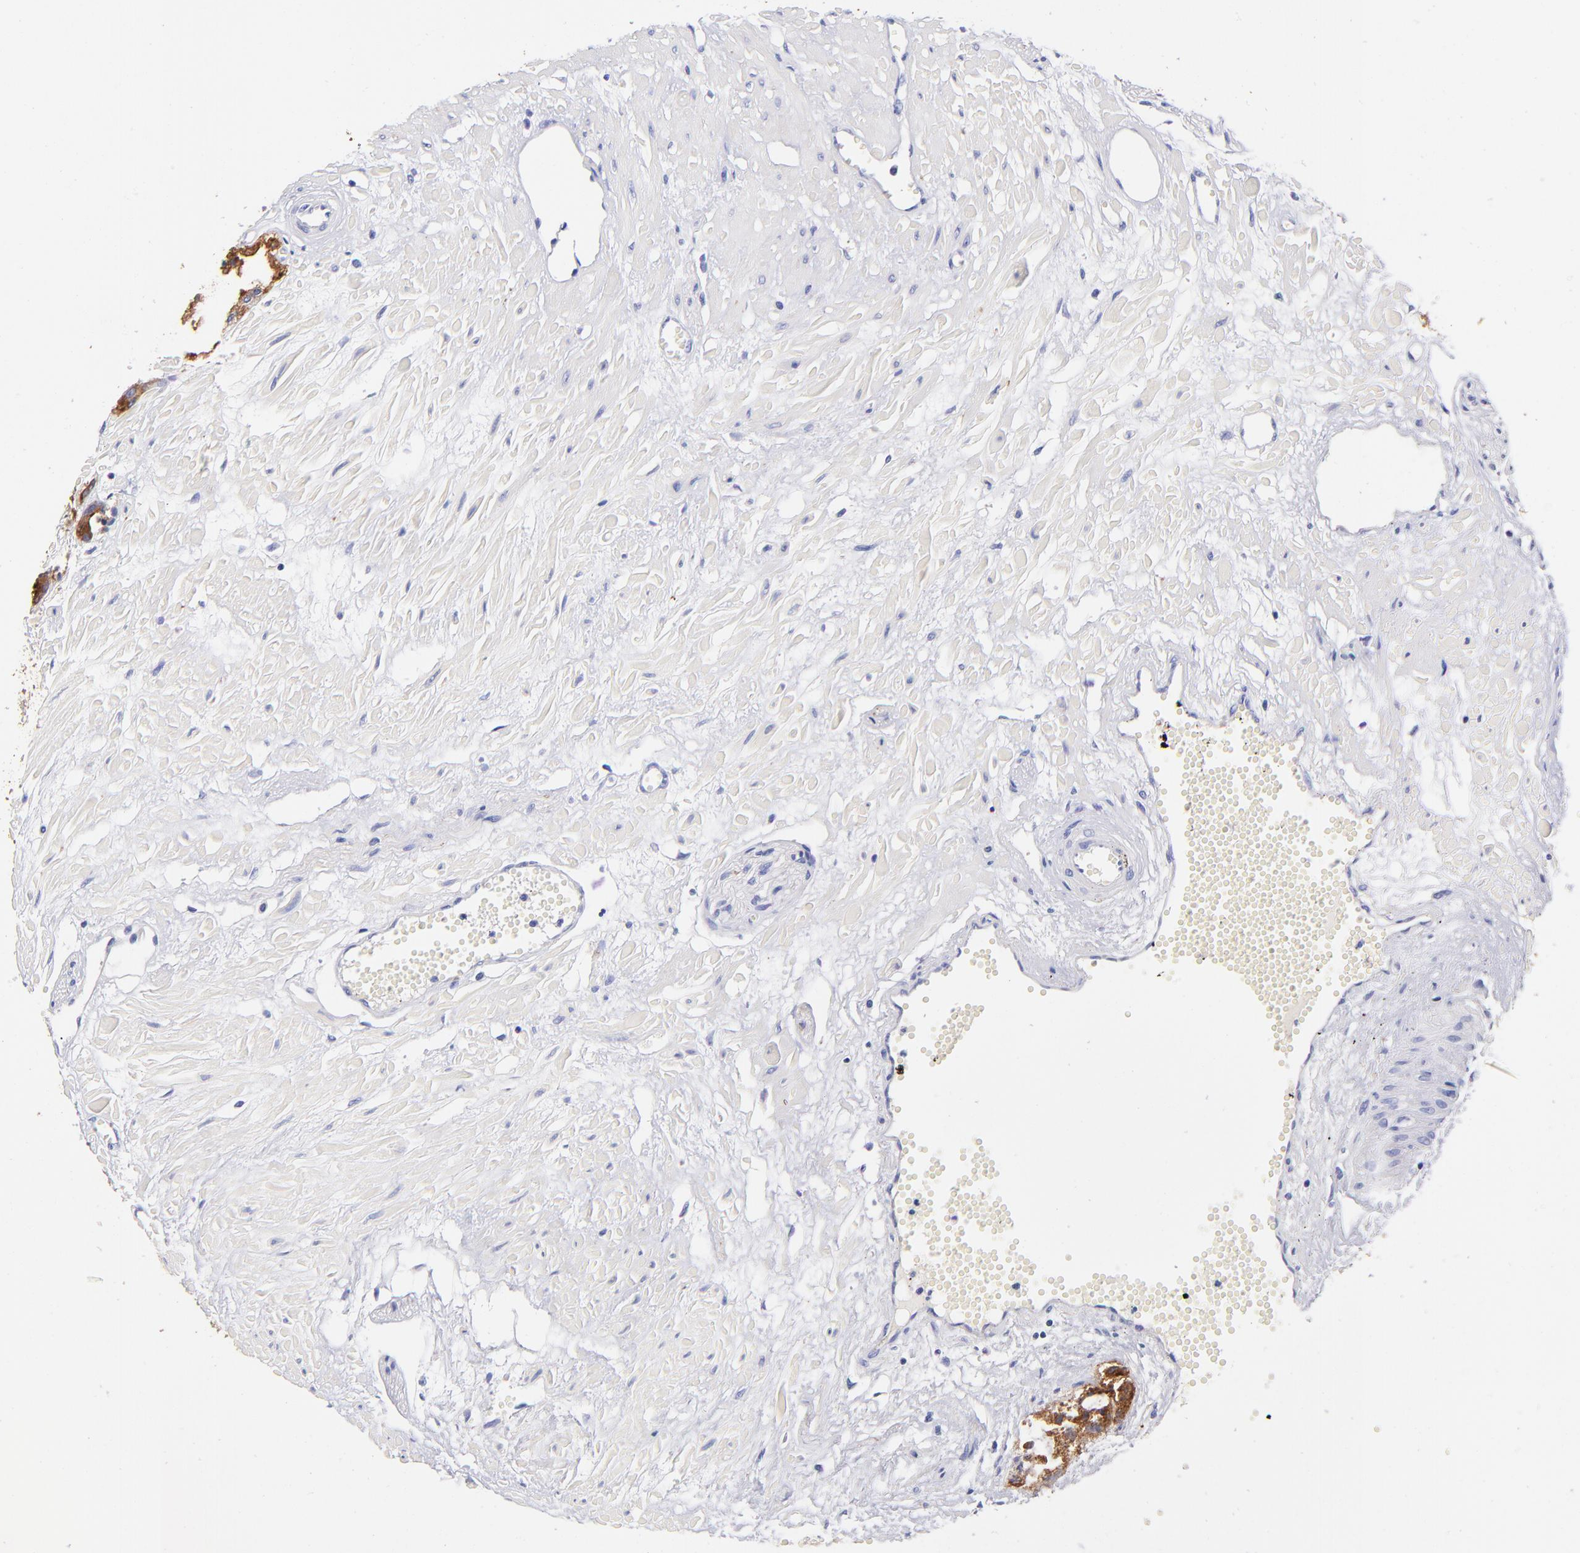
{"staining": {"intensity": "strong", "quantity": ">75%", "location": "cytoplasmic/membranous"}, "tissue": "prostate cancer", "cell_type": "Tumor cells", "image_type": "cancer", "snomed": [{"axis": "morphology", "description": "Adenocarcinoma, High grade"}, {"axis": "topography", "description": "Prostate"}], "caption": "IHC image of human prostate cancer (adenocarcinoma (high-grade)) stained for a protein (brown), which reveals high levels of strong cytoplasmic/membranous expression in about >75% of tumor cells.", "gene": "RAB3B", "patient": {"sex": "male", "age": 56}}